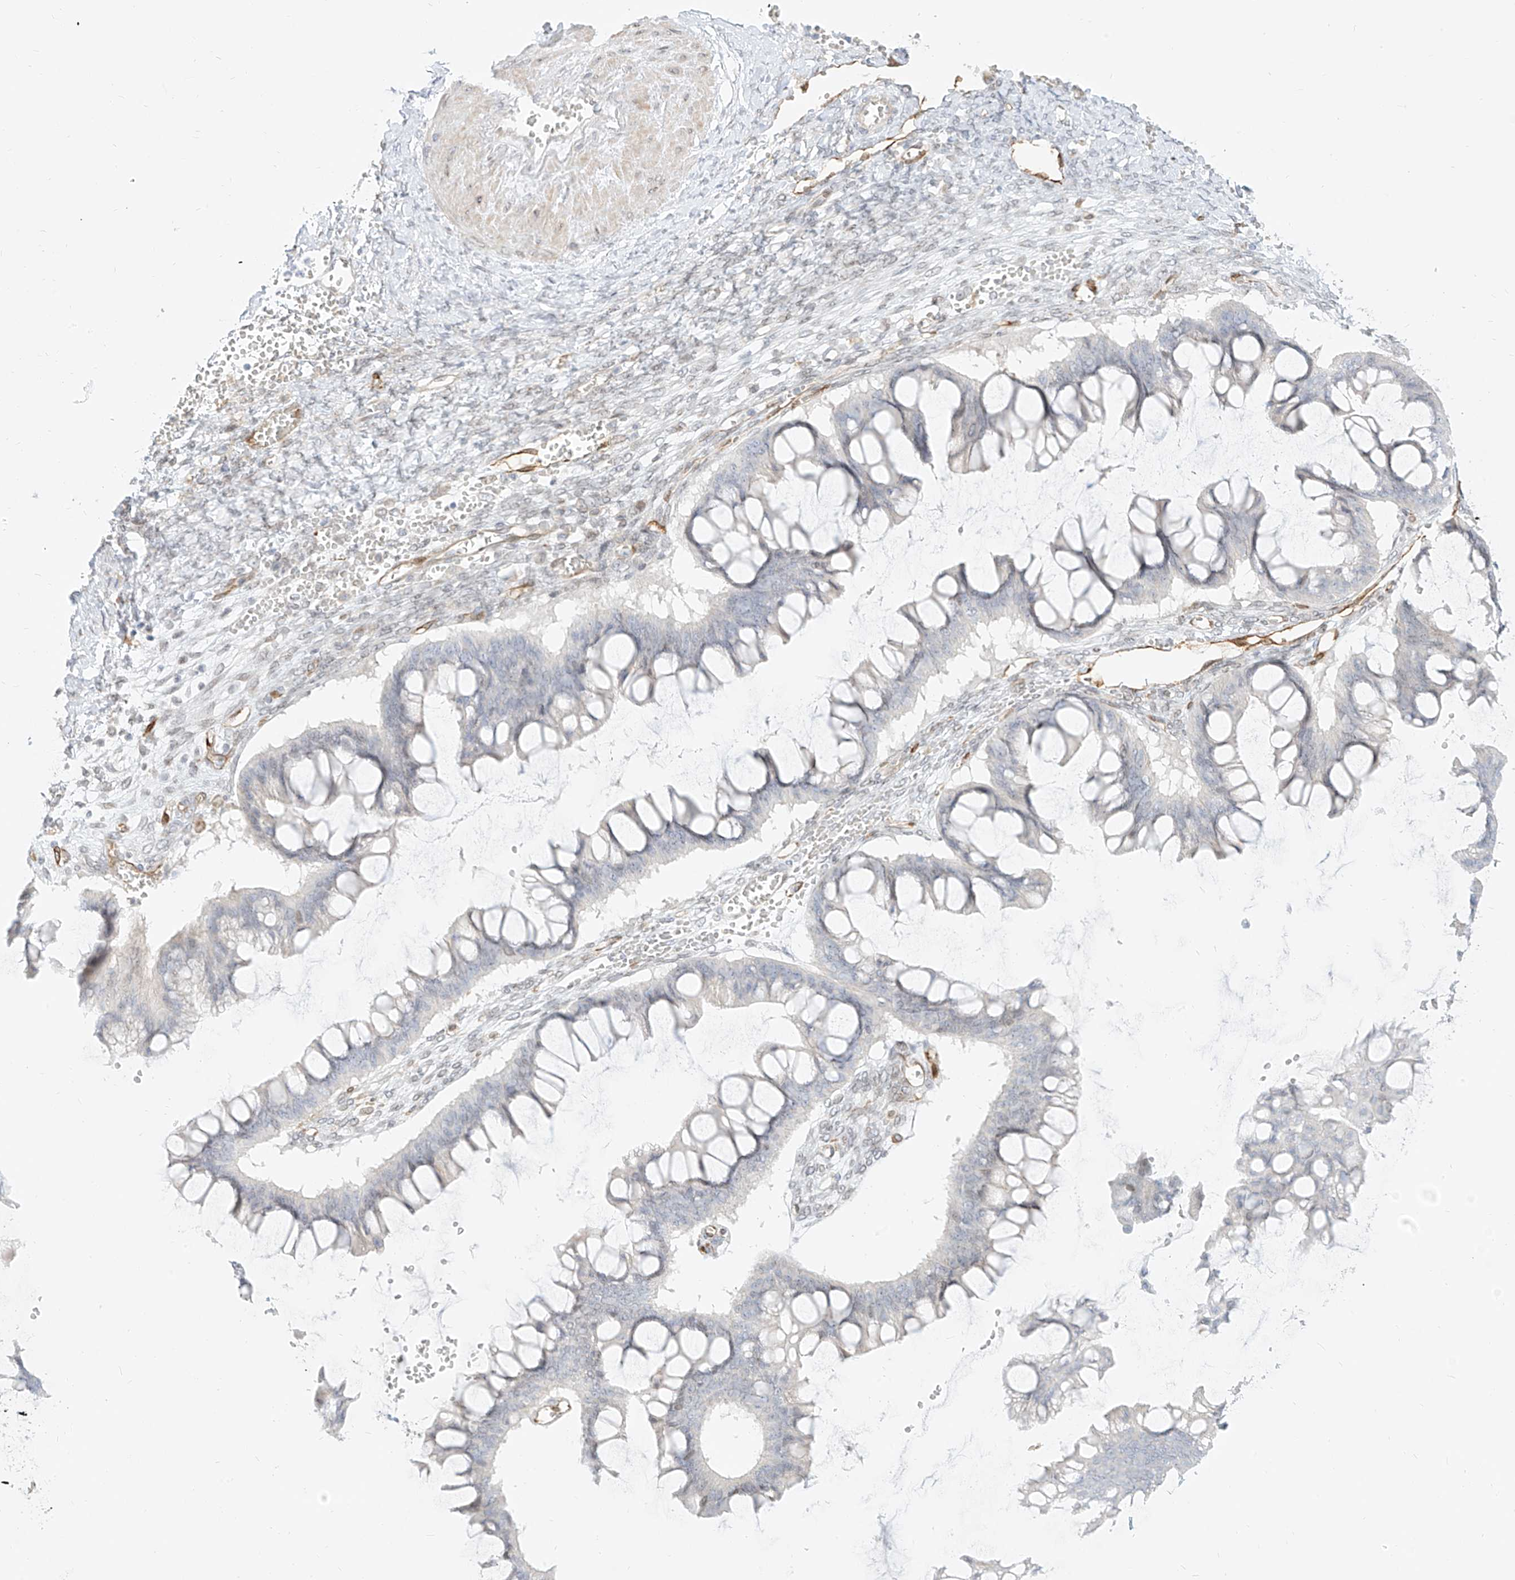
{"staining": {"intensity": "negative", "quantity": "none", "location": "none"}, "tissue": "ovarian cancer", "cell_type": "Tumor cells", "image_type": "cancer", "snomed": [{"axis": "morphology", "description": "Cystadenocarcinoma, mucinous, NOS"}, {"axis": "topography", "description": "Ovary"}], "caption": "DAB immunohistochemical staining of human mucinous cystadenocarcinoma (ovarian) reveals no significant staining in tumor cells.", "gene": "NHSL1", "patient": {"sex": "female", "age": 73}}